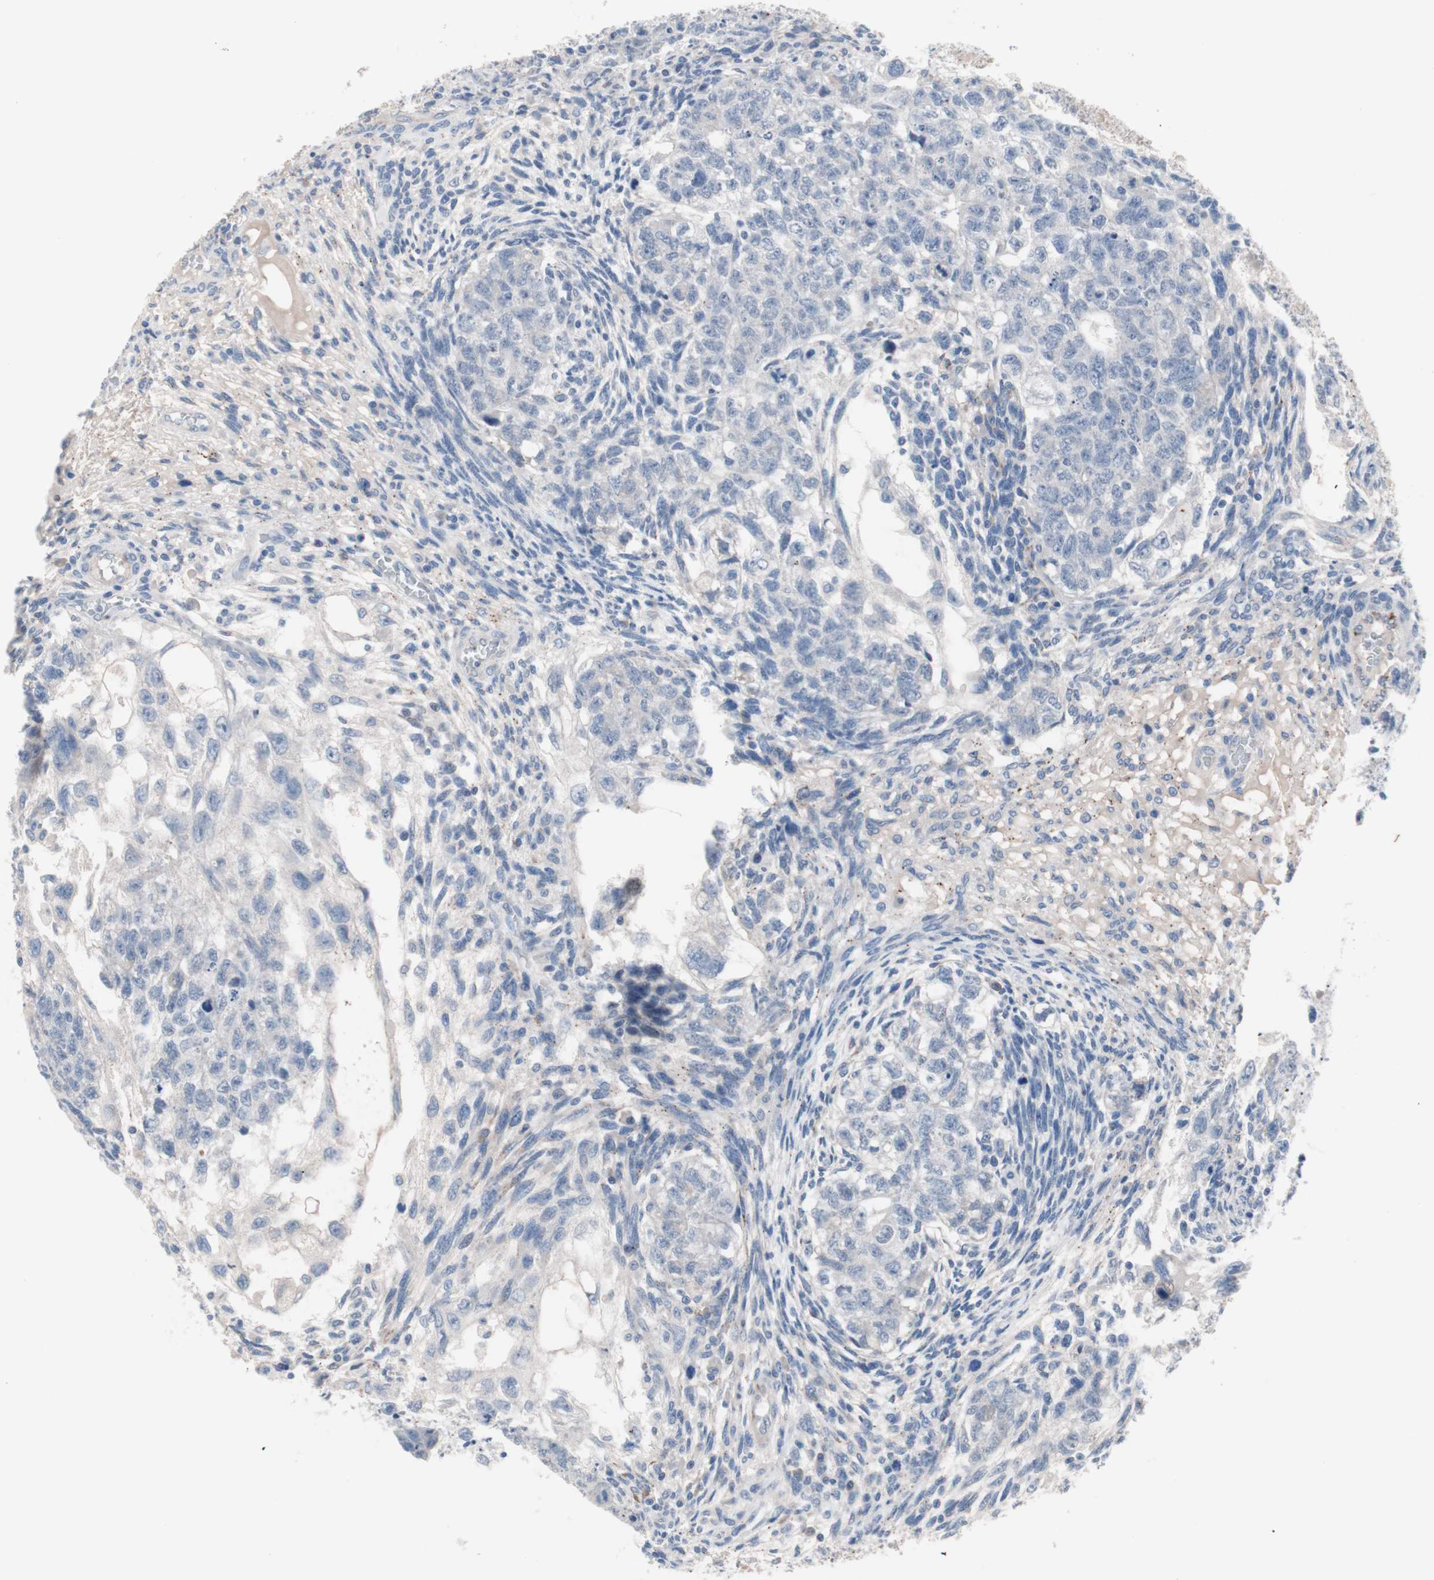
{"staining": {"intensity": "negative", "quantity": "none", "location": "none"}, "tissue": "testis cancer", "cell_type": "Tumor cells", "image_type": "cancer", "snomed": [{"axis": "morphology", "description": "Normal tissue, NOS"}, {"axis": "morphology", "description": "Carcinoma, Embryonal, NOS"}, {"axis": "topography", "description": "Testis"}], "caption": "Tumor cells are negative for brown protein staining in testis embryonal carcinoma. Brightfield microscopy of IHC stained with DAB (3,3'-diaminobenzidine) (brown) and hematoxylin (blue), captured at high magnification.", "gene": "ULBP1", "patient": {"sex": "male", "age": 36}}